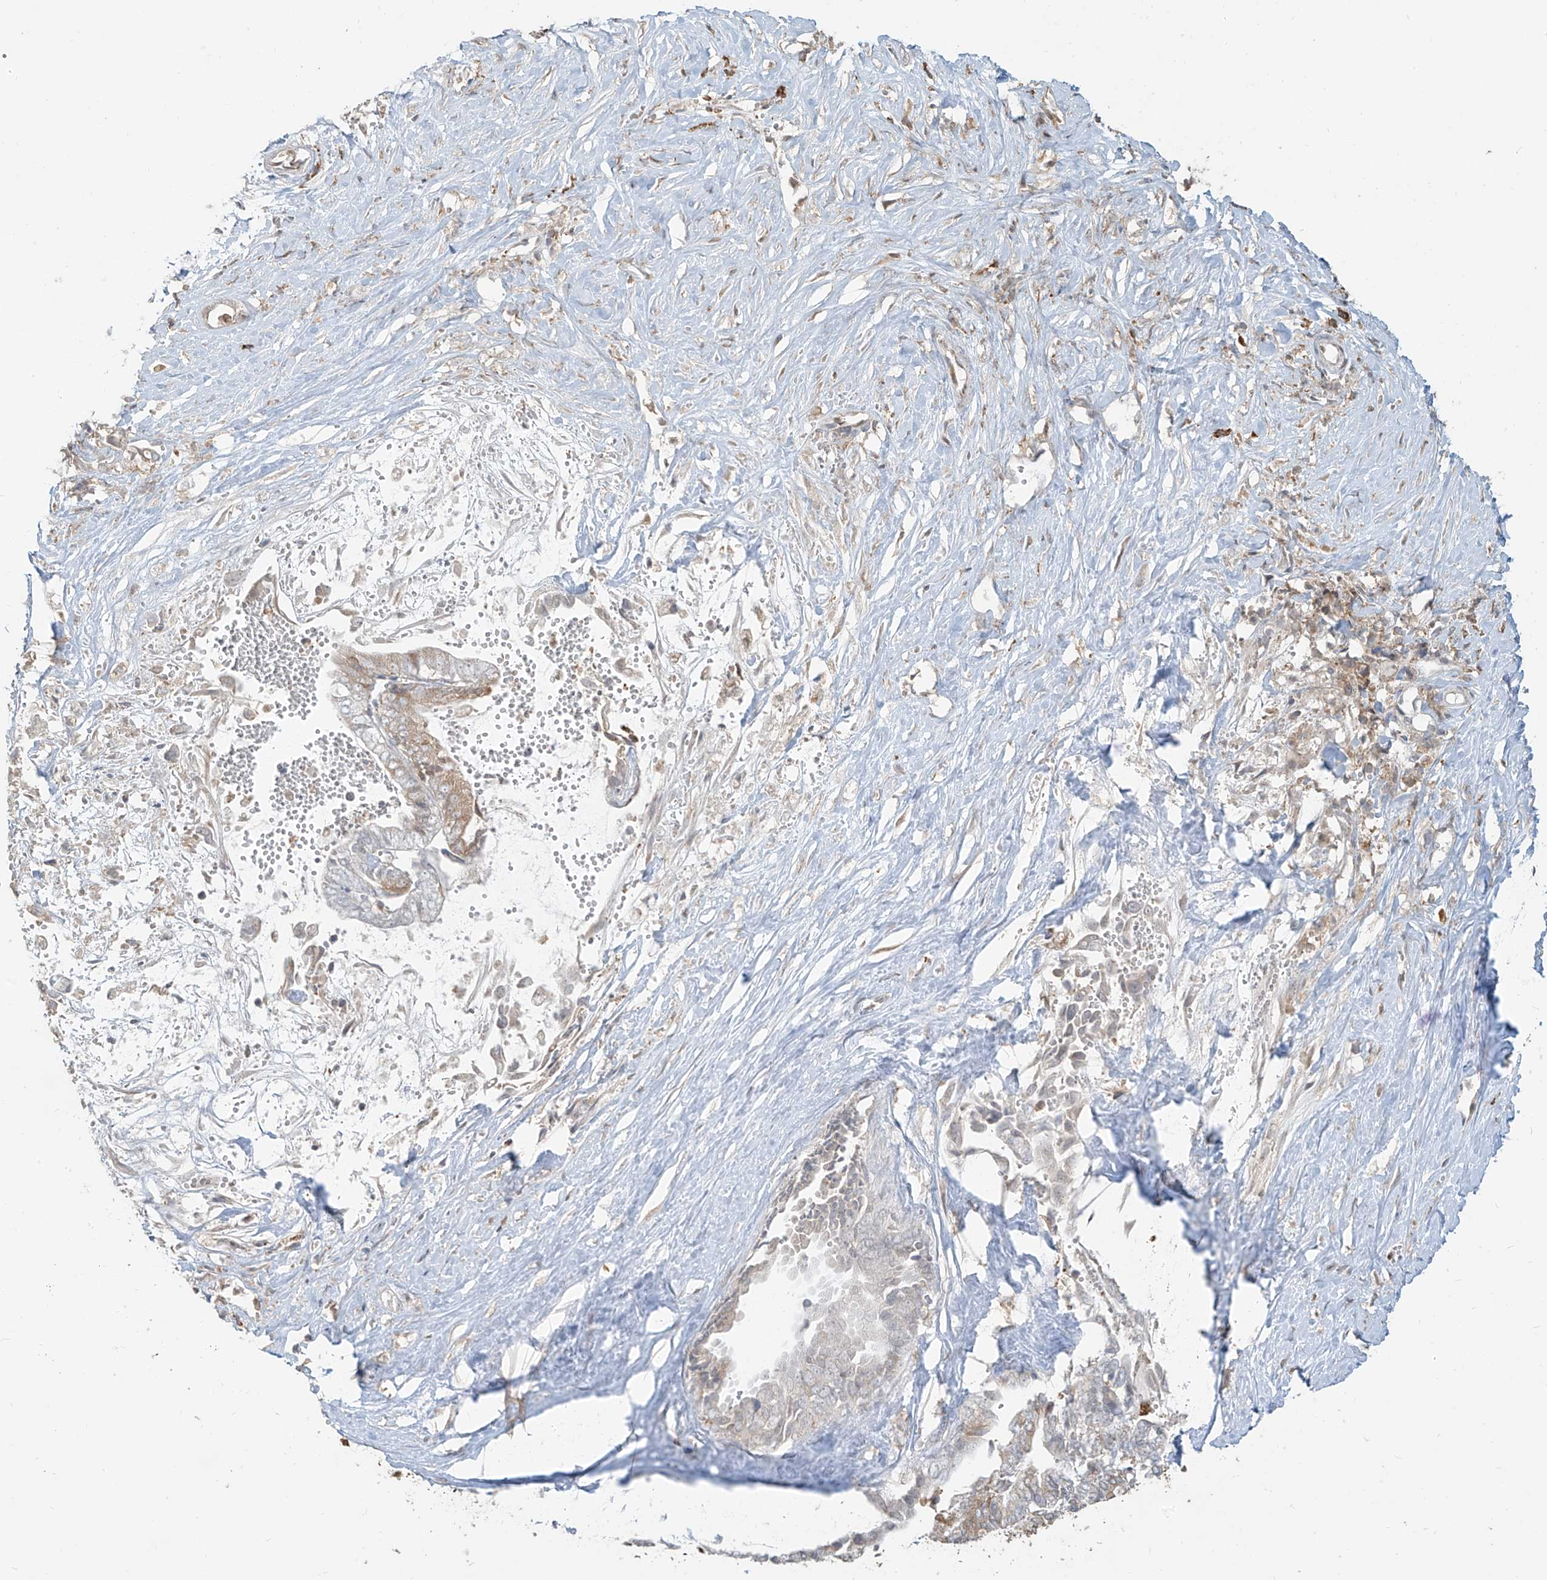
{"staining": {"intensity": "negative", "quantity": "none", "location": "none"}, "tissue": "liver cancer", "cell_type": "Tumor cells", "image_type": "cancer", "snomed": [{"axis": "morphology", "description": "Cholangiocarcinoma"}, {"axis": "topography", "description": "Liver"}], "caption": "A histopathology image of human liver cancer (cholangiocarcinoma) is negative for staining in tumor cells.", "gene": "ZMYM2", "patient": {"sex": "female", "age": 75}}